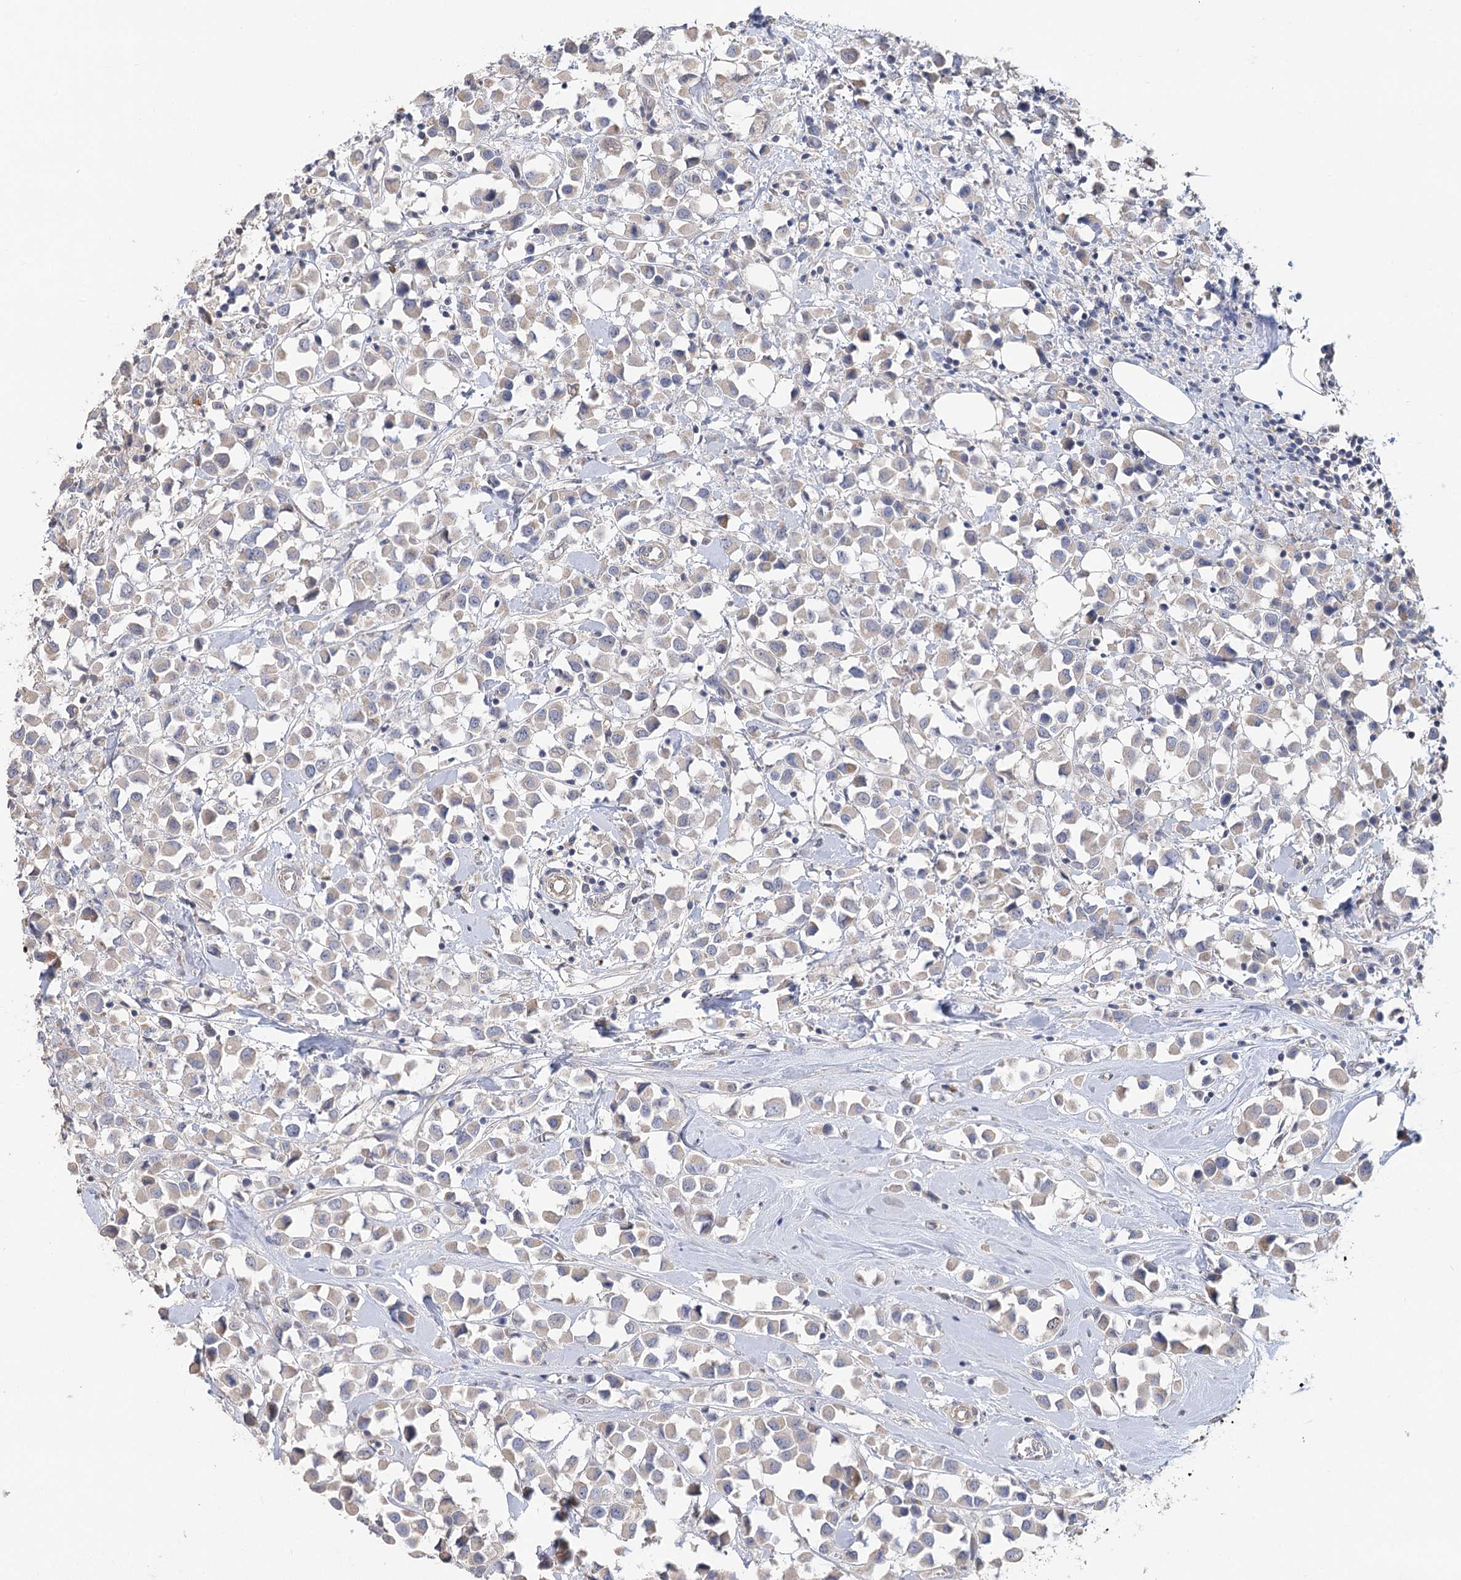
{"staining": {"intensity": "negative", "quantity": "none", "location": "none"}, "tissue": "breast cancer", "cell_type": "Tumor cells", "image_type": "cancer", "snomed": [{"axis": "morphology", "description": "Duct carcinoma"}, {"axis": "topography", "description": "Breast"}], "caption": "Immunohistochemical staining of human breast cancer (infiltrating ductal carcinoma) exhibits no significant staining in tumor cells.", "gene": "EPB41L5", "patient": {"sex": "female", "age": 61}}